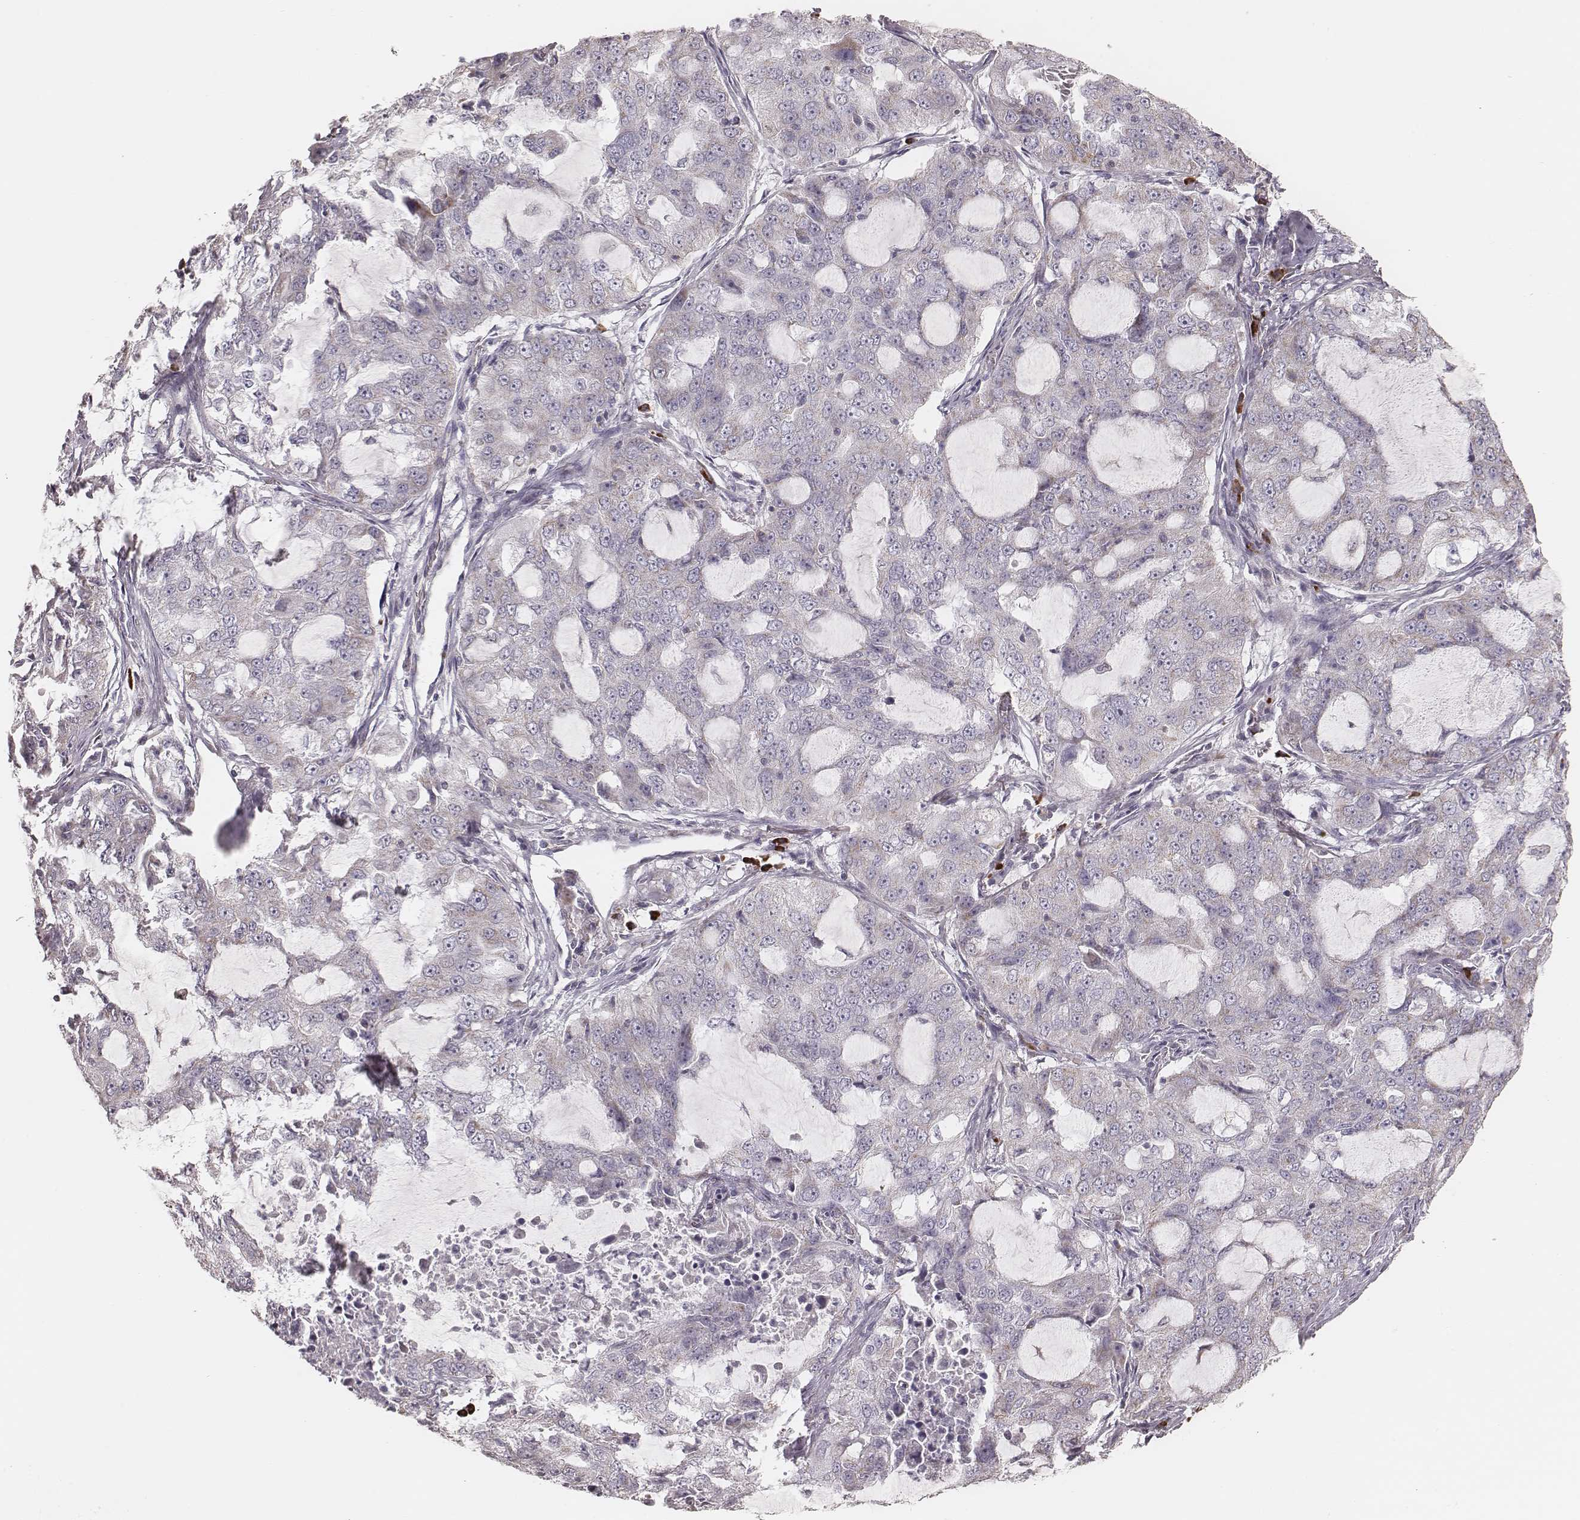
{"staining": {"intensity": "weak", "quantity": "<25%", "location": "cytoplasmic/membranous"}, "tissue": "lung cancer", "cell_type": "Tumor cells", "image_type": "cancer", "snomed": [{"axis": "morphology", "description": "Adenocarcinoma, NOS"}, {"axis": "topography", "description": "Lung"}], "caption": "Lung cancer (adenocarcinoma) was stained to show a protein in brown. There is no significant staining in tumor cells.", "gene": "KIF5C", "patient": {"sex": "female", "age": 61}}